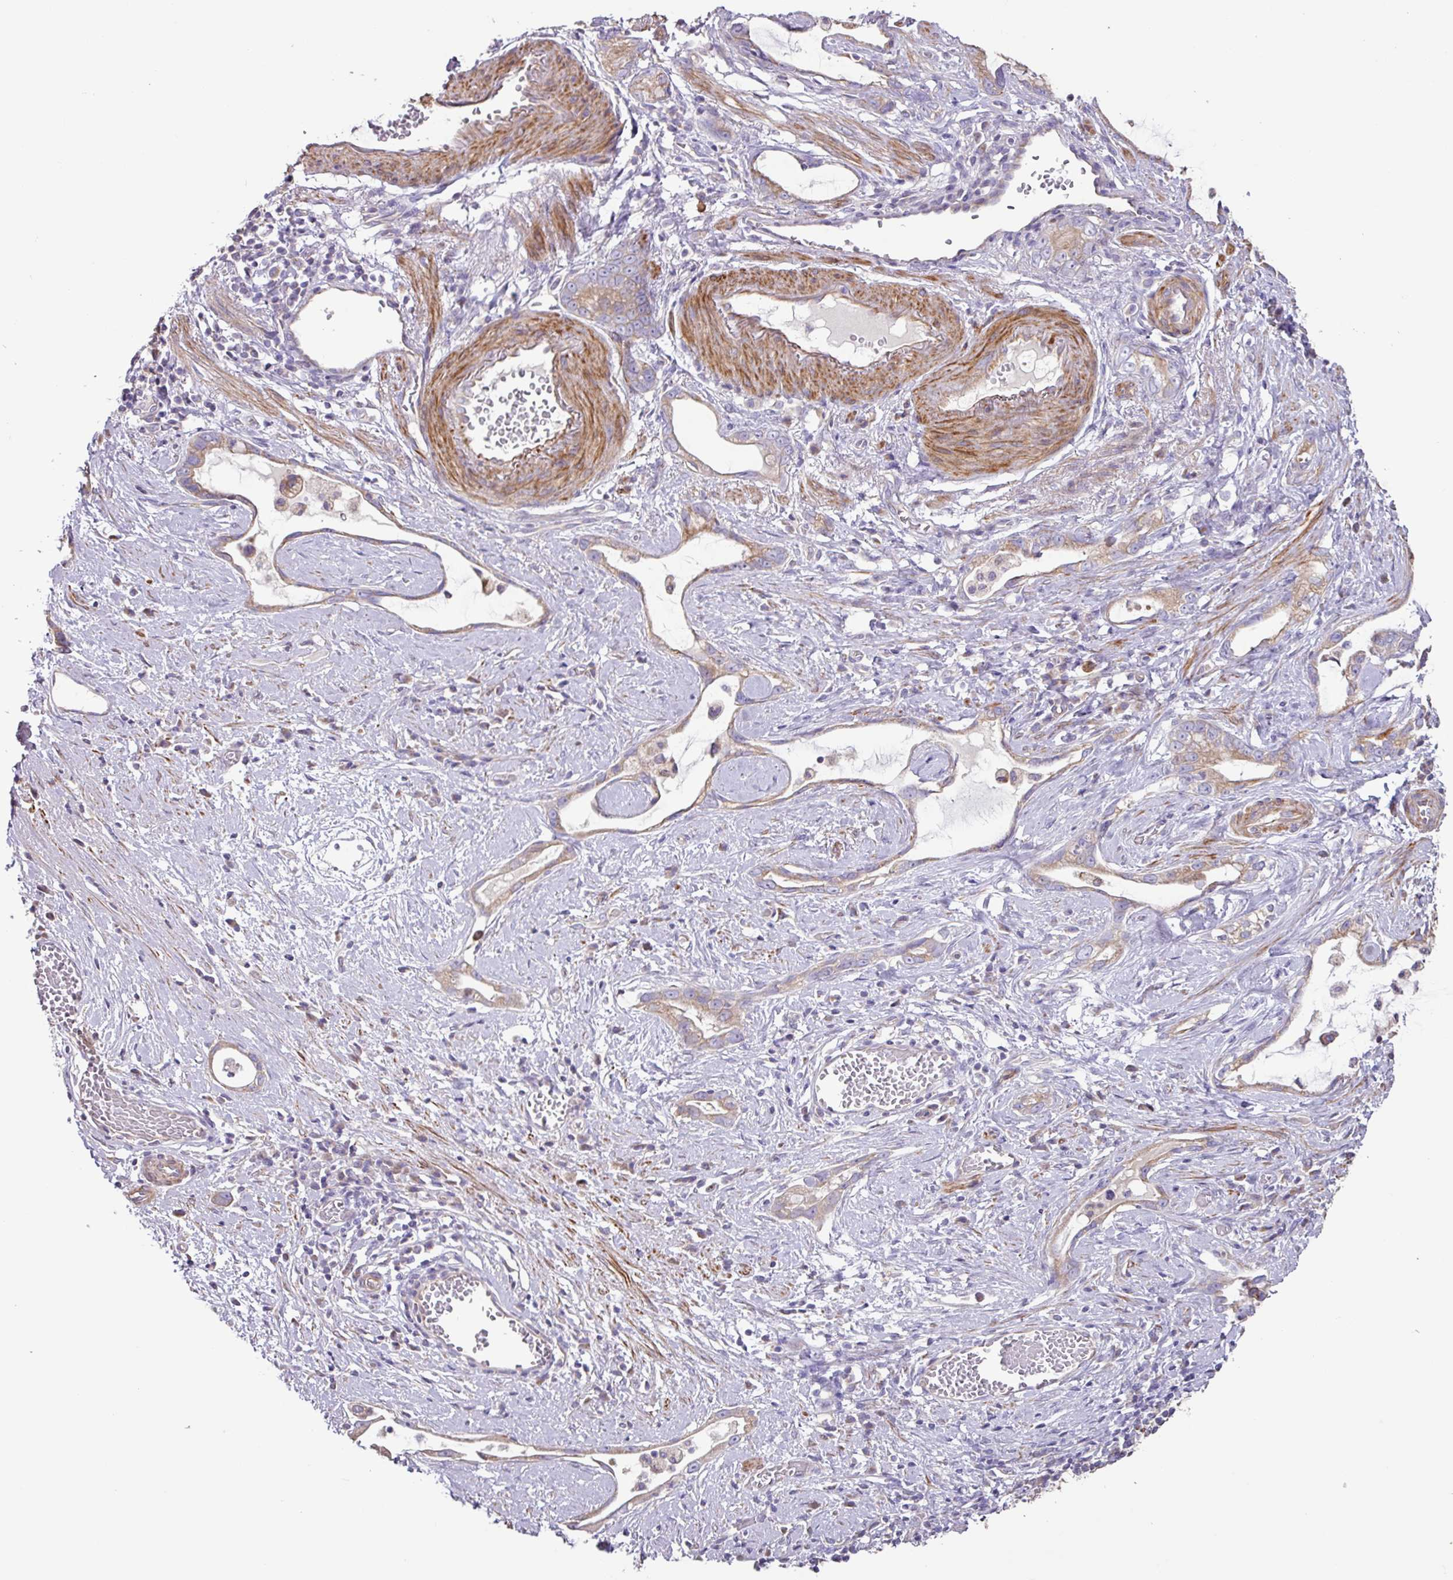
{"staining": {"intensity": "weak", "quantity": ">75%", "location": "cytoplasmic/membranous"}, "tissue": "stomach cancer", "cell_type": "Tumor cells", "image_type": "cancer", "snomed": [{"axis": "morphology", "description": "Adenocarcinoma, NOS"}, {"axis": "topography", "description": "Stomach"}], "caption": "Immunohistochemical staining of human stomach adenocarcinoma reveals low levels of weak cytoplasmic/membranous positivity in about >75% of tumor cells.", "gene": "MRRF", "patient": {"sex": "male", "age": 55}}